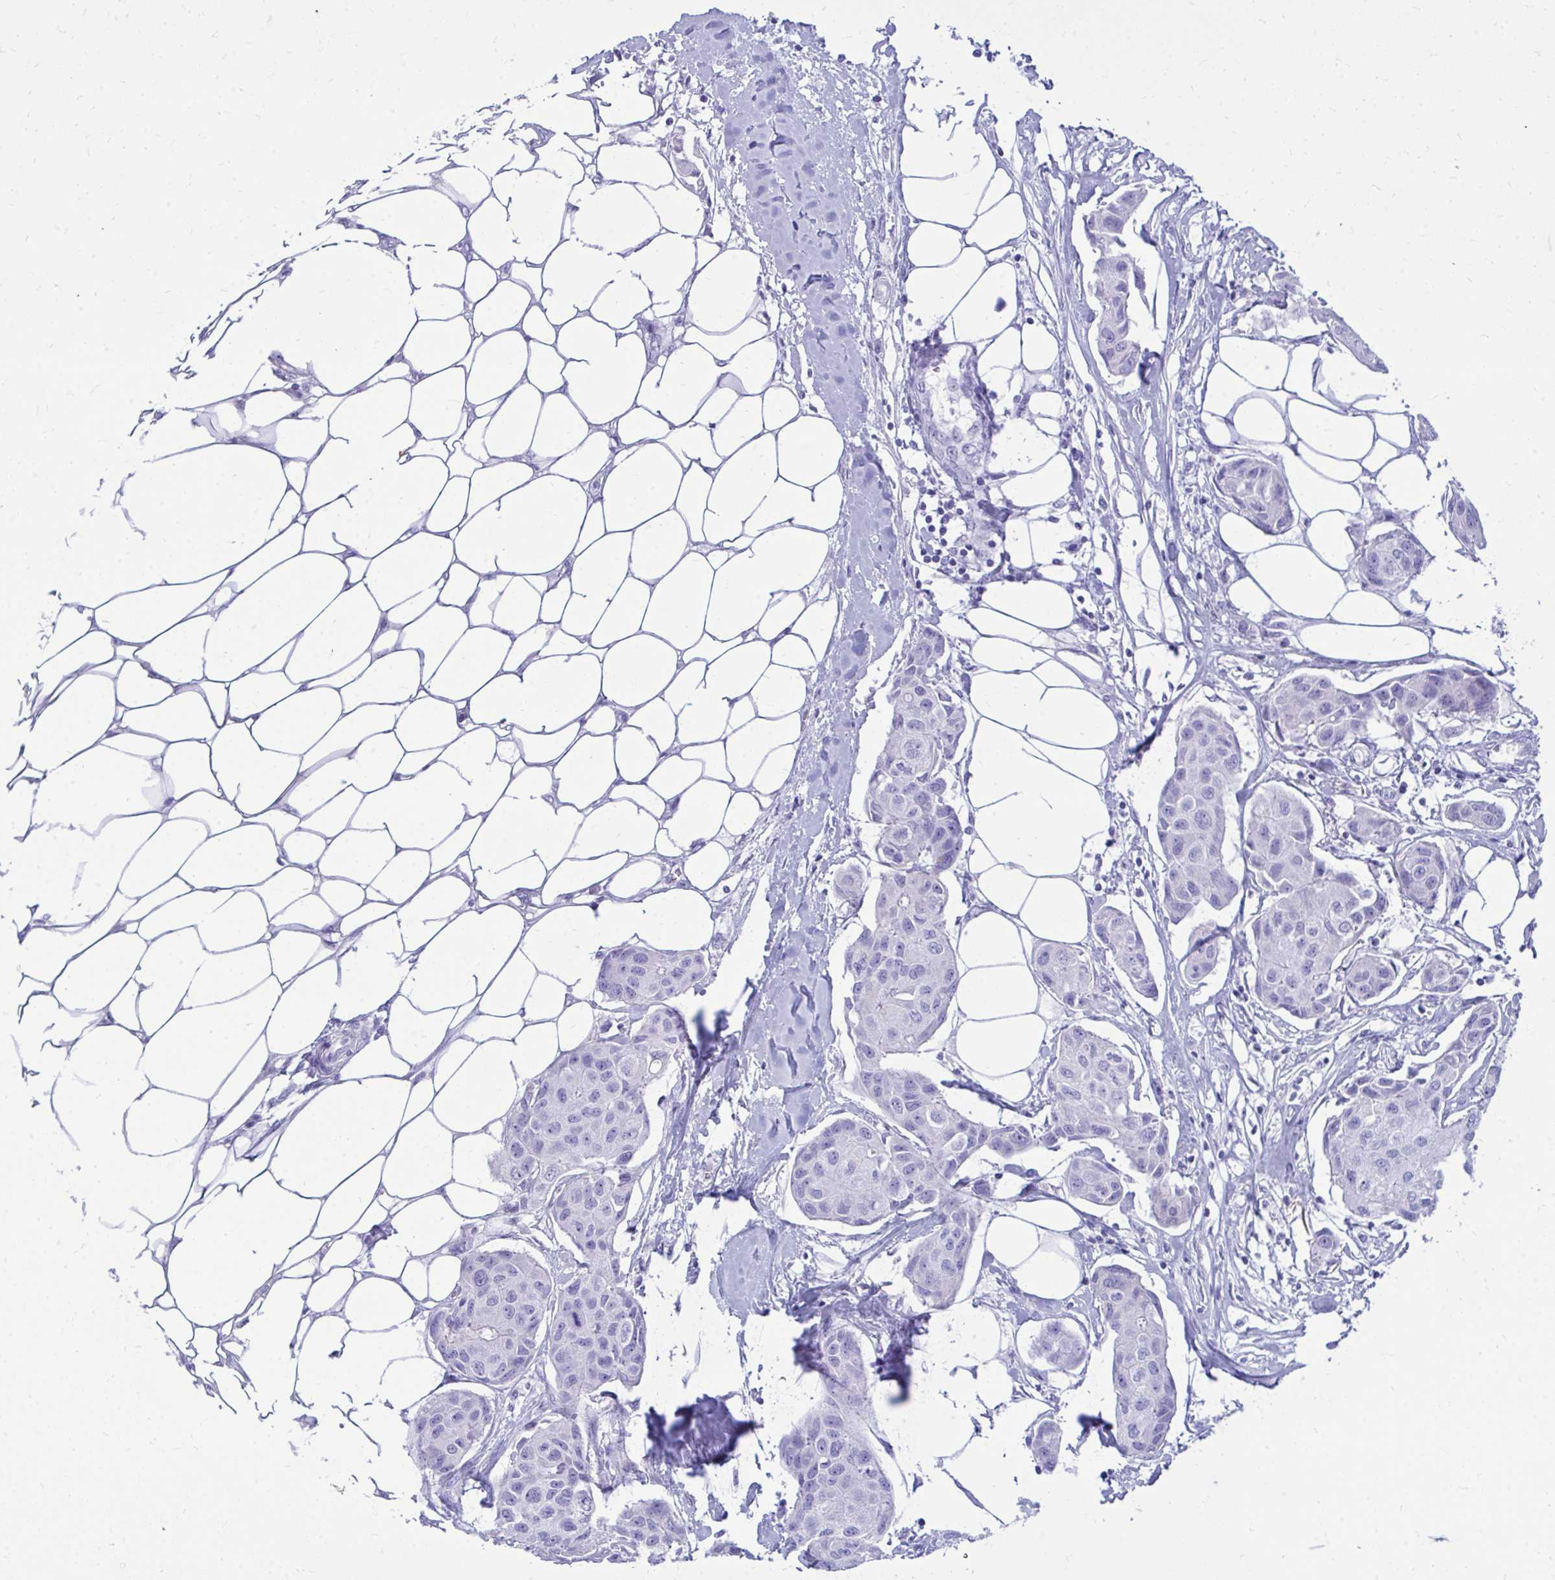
{"staining": {"intensity": "negative", "quantity": "none", "location": "none"}, "tissue": "breast cancer", "cell_type": "Tumor cells", "image_type": "cancer", "snomed": [{"axis": "morphology", "description": "Duct carcinoma"}, {"axis": "topography", "description": "Breast"}, {"axis": "topography", "description": "Lymph node"}], "caption": "A high-resolution micrograph shows immunohistochemistry staining of breast infiltrating ductal carcinoma, which shows no significant staining in tumor cells.", "gene": "ANKDD1B", "patient": {"sex": "female", "age": 80}}